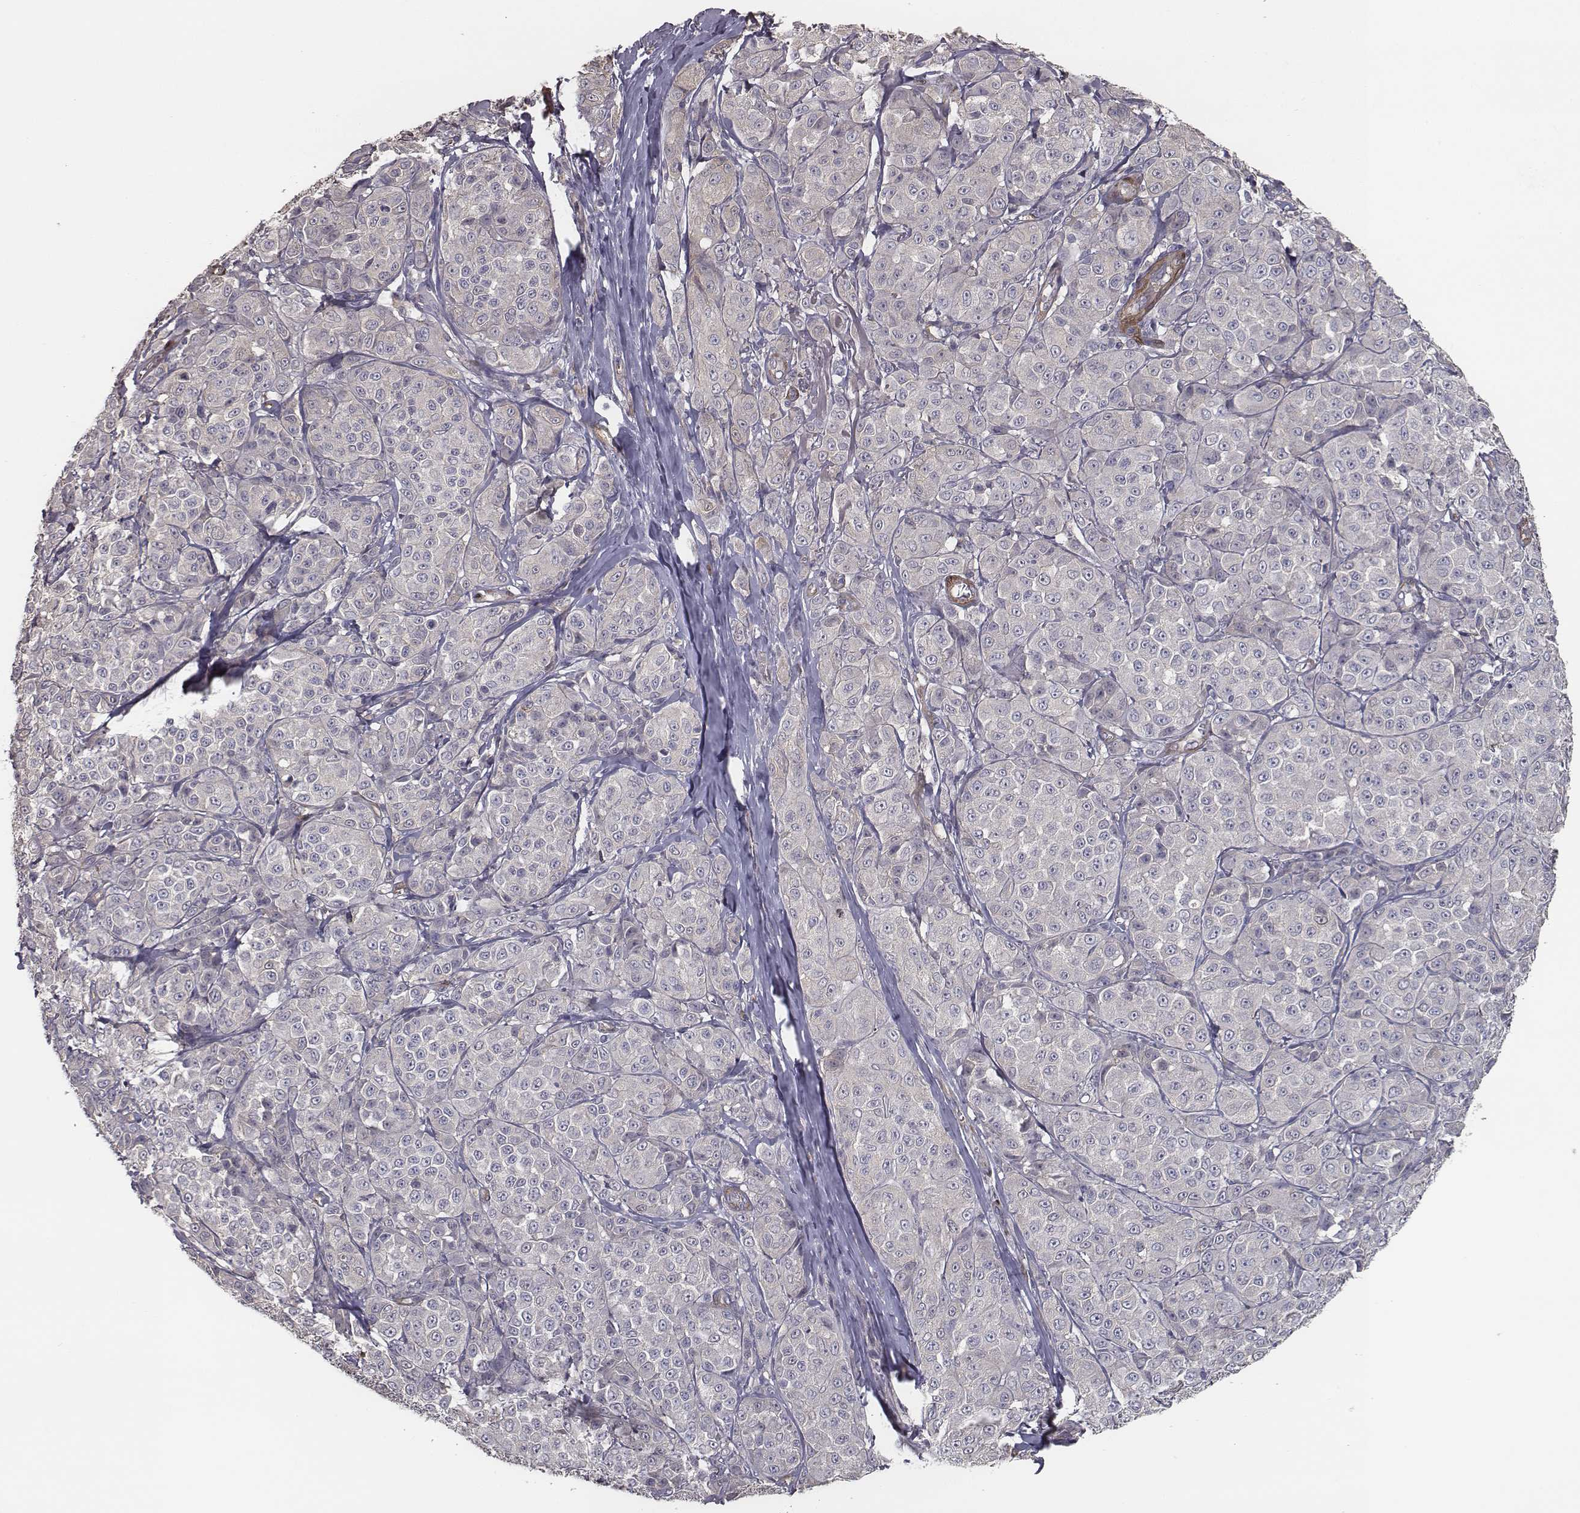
{"staining": {"intensity": "negative", "quantity": "none", "location": "none"}, "tissue": "melanoma", "cell_type": "Tumor cells", "image_type": "cancer", "snomed": [{"axis": "morphology", "description": "Malignant melanoma, NOS"}, {"axis": "topography", "description": "Skin"}], "caption": "The immunohistochemistry histopathology image has no significant positivity in tumor cells of melanoma tissue.", "gene": "ISYNA1", "patient": {"sex": "male", "age": 89}}